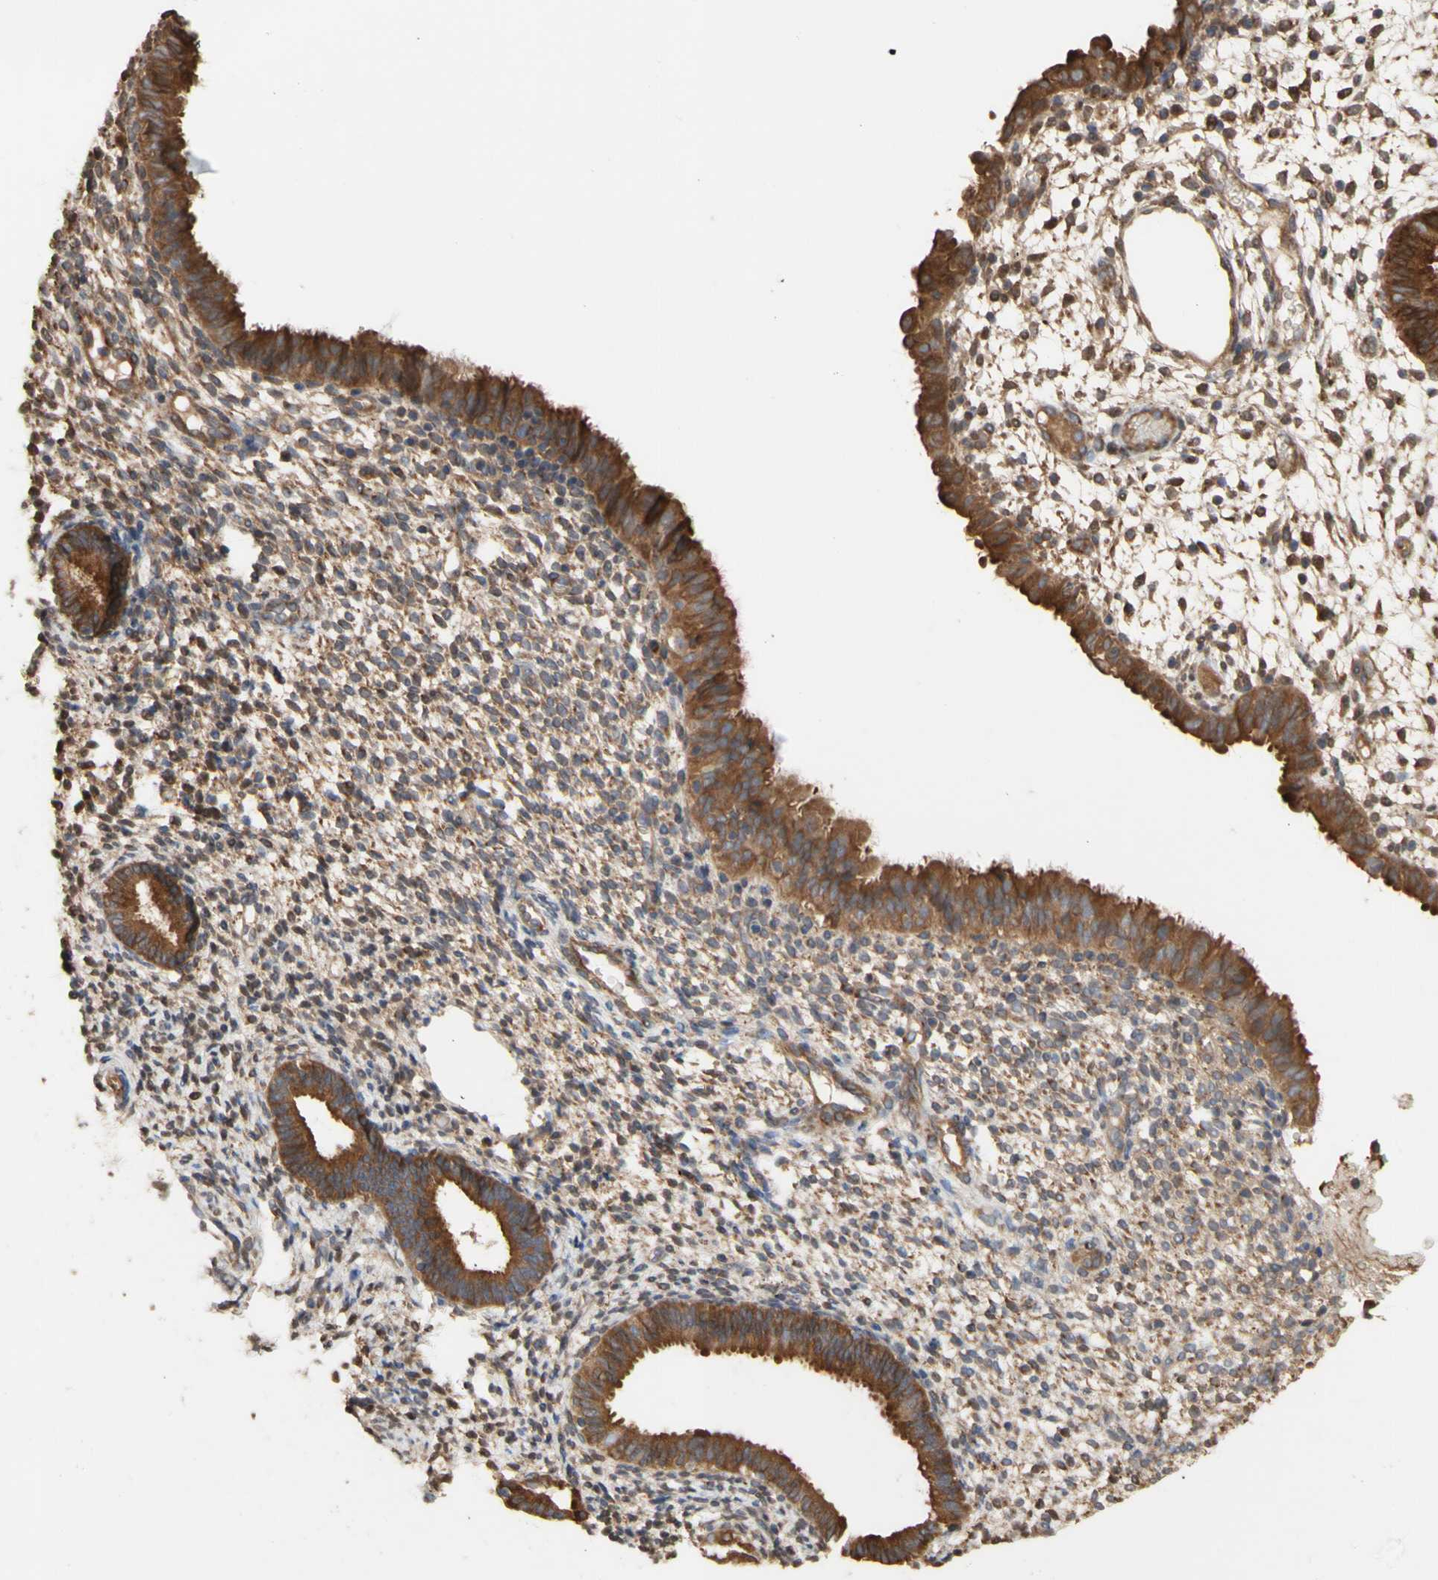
{"staining": {"intensity": "moderate", "quantity": "25%-75%", "location": "cytoplasmic/membranous"}, "tissue": "endometrium", "cell_type": "Cells in endometrial stroma", "image_type": "normal", "snomed": [{"axis": "morphology", "description": "Normal tissue, NOS"}, {"axis": "topography", "description": "Endometrium"}], "caption": "Immunohistochemistry (IHC) staining of normal endometrium, which reveals medium levels of moderate cytoplasmic/membranous expression in approximately 25%-75% of cells in endometrial stroma indicating moderate cytoplasmic/membranous protein expression. The staining was performed using DAB (brown) for protein detection and nuclei were counterstained in hematoxylin (blue).", "gene": "NECTIN3", "patient": {"sex": "female", "age": 61}}